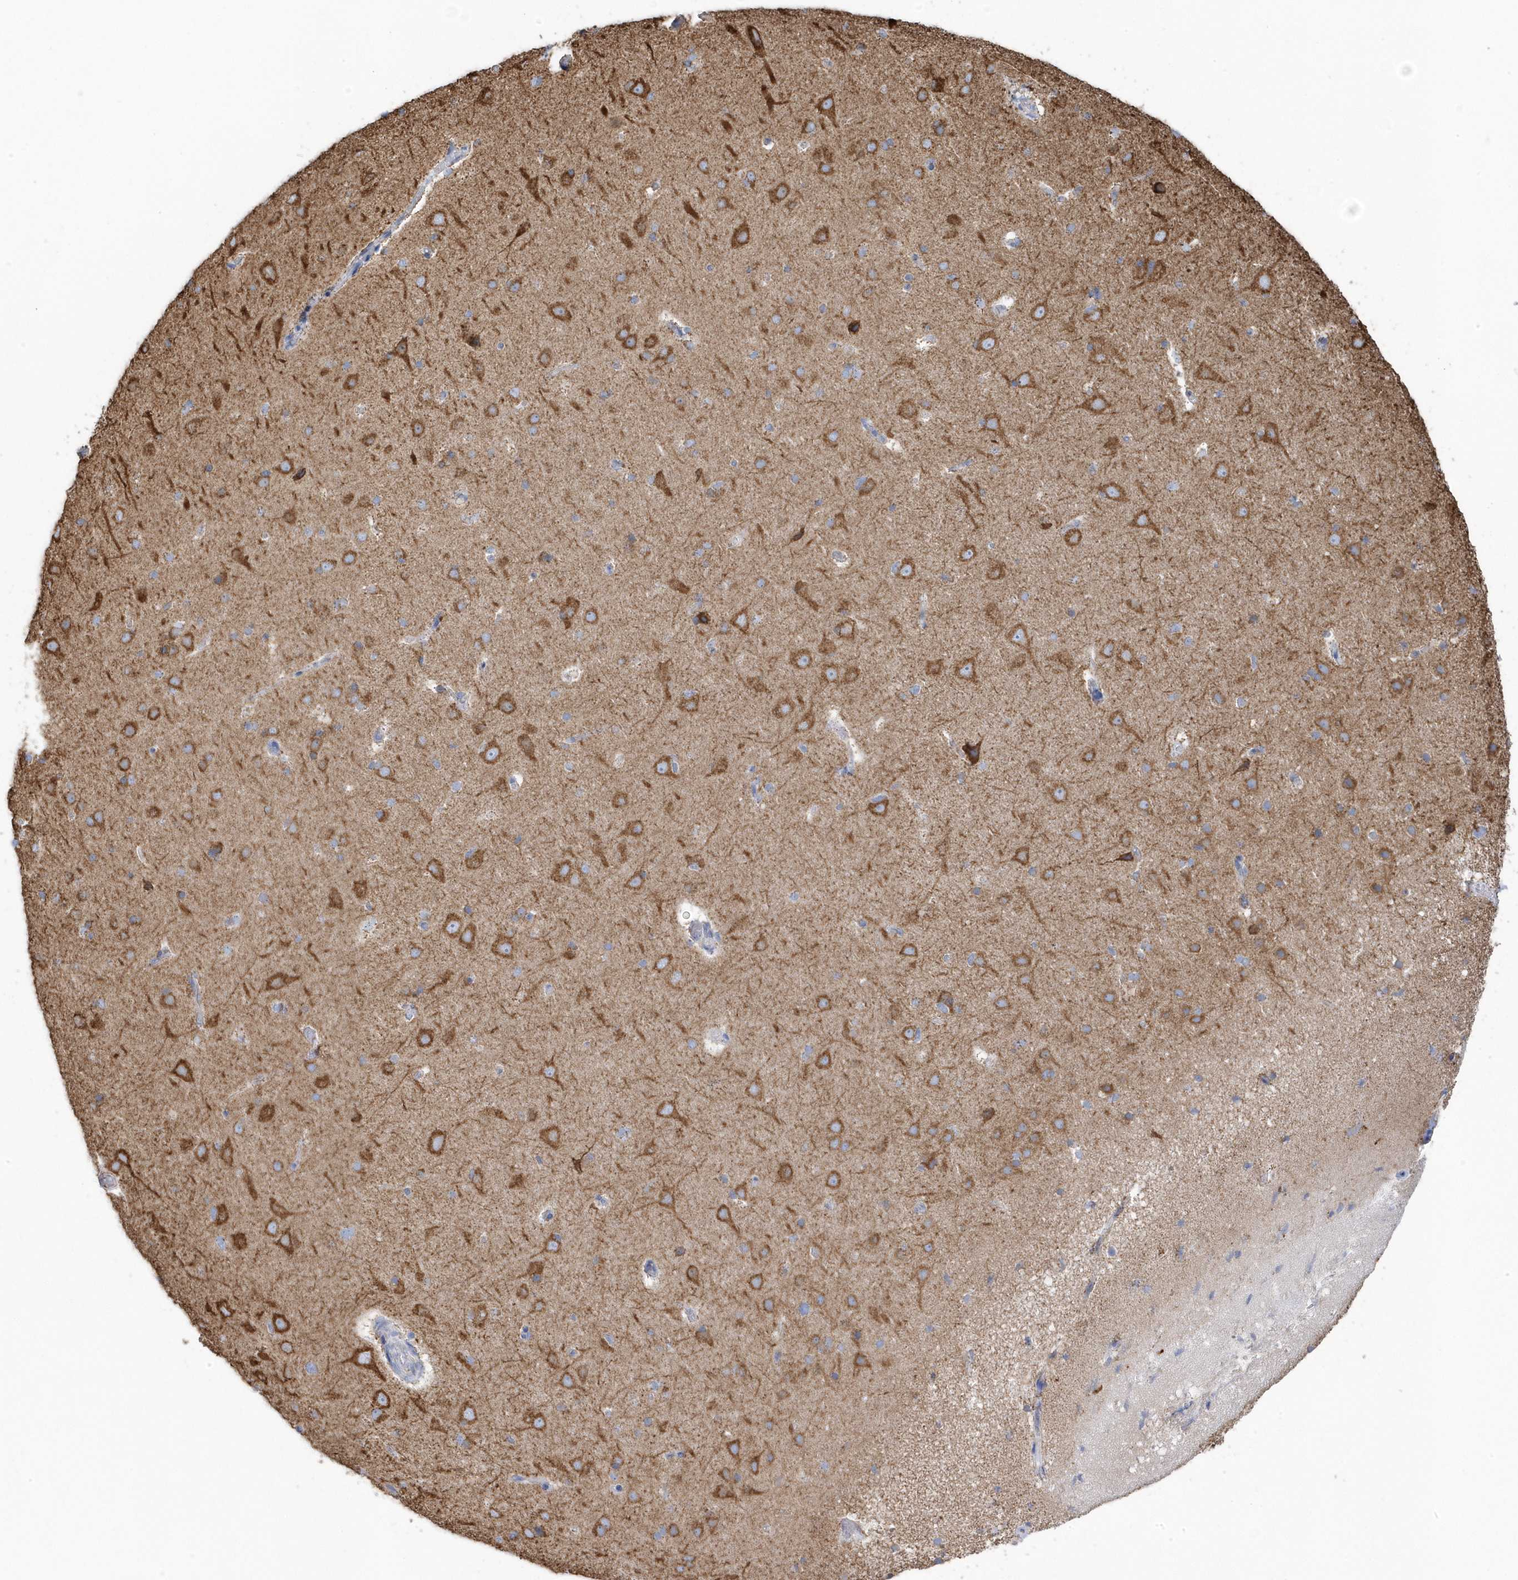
{"staining": {"intensity": "moderate", "quantity": "<25%", "location": "cytoplasmic/membranous"}, "tissue": "cerebral cortex", "cell_type": "Endothelial cells", "image_type": "normal", "snomed": [{"axis": "morphology", "description": "Normal tissue, NOS"}, {"axis": "topography", "description": "Cerebral cortex"}], "caption": "Immunohistochemistry (IHC) of benign cerebral cortex shows low levels of moderate cytoplasmic/membranous expression in approximately <25% of endothelial cells.", "gene": "GTPBP8", "patient": {"sex": "male", "age": 34}}